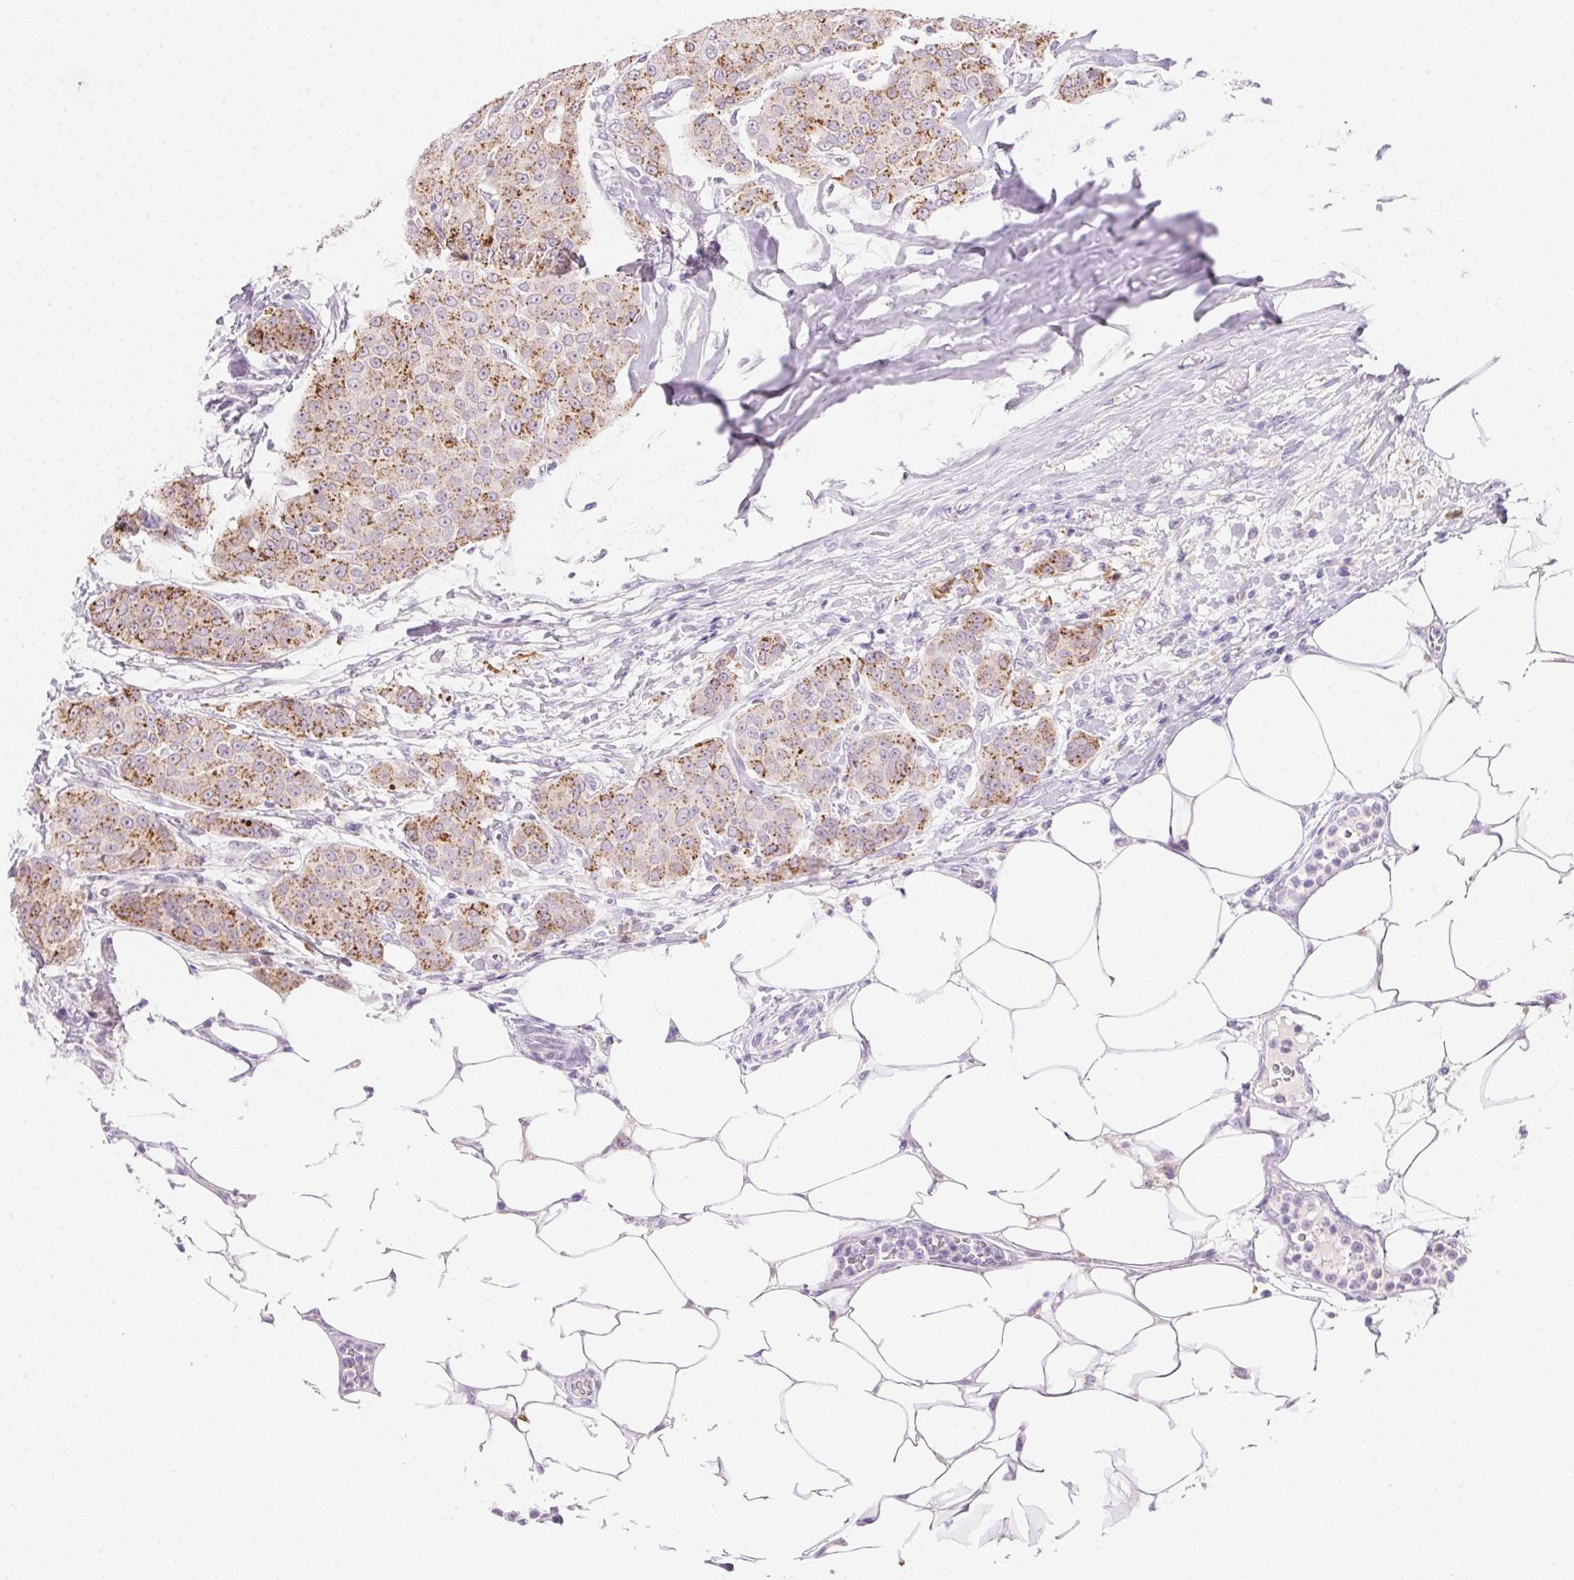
{"staining": {"intensity": "moderate", "quantity": "25%-75%", "location": "cytoplasmic/membranous"}, "tissue": "breast cancer", "cell_type": "Tumor cells", "image_type": "cancer", "snomed": [{"axis": "morphology", "description": "Duct carcinoma"}, {"axis": "topography", "description": "Breast"}], "caption": "This image exhibits breast cancer (invasive ductal carcinoma) stained with IHC to label a protein in brown. The cytoplasmic/membranous of tumor cells show moderate positivity for the protein. Nuclei are counter-stained blue.", "gene": "TEKT1", "patient": {"sex": "female", "age": 91}}